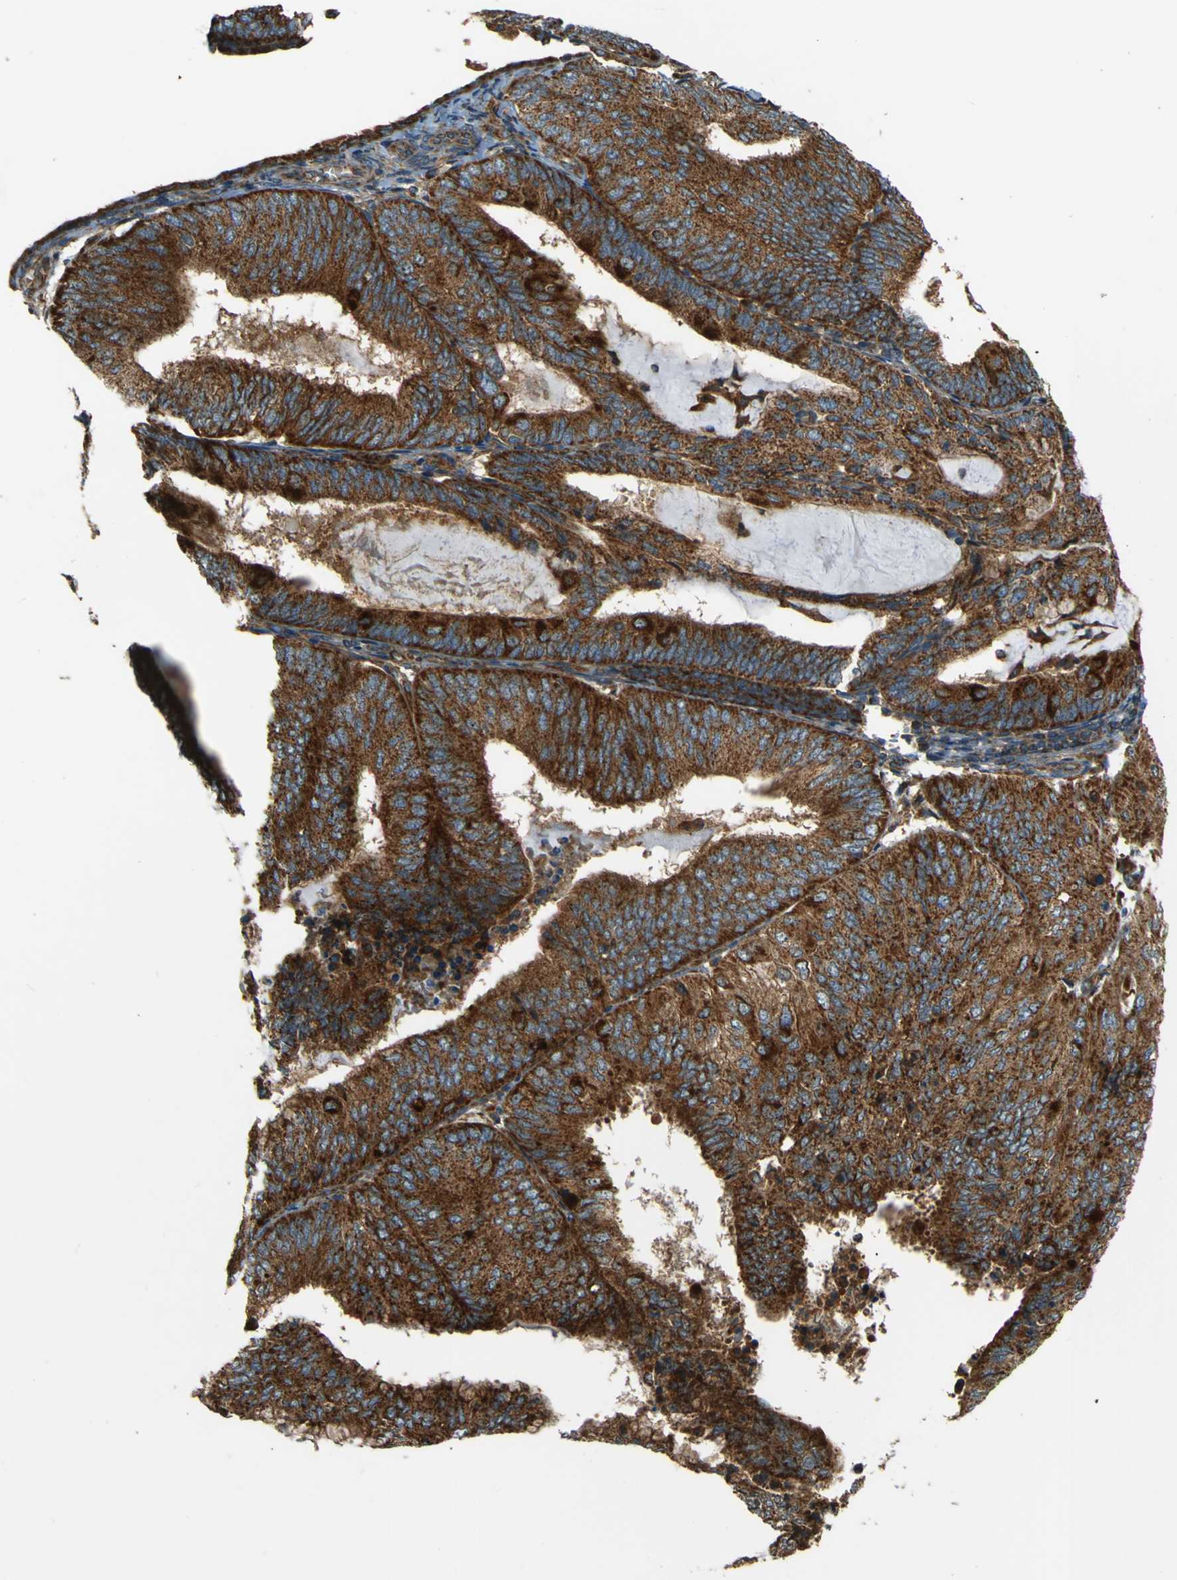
{"staining": {"intensity": "strong", "quantity": ">75%", "location": "cytoplasmic/membranous"}, "tissue": "endometrial cancer", "cell_type": "Tumor cells", "image_type": "cancer", "snomed": [{"axis": "morphology", "description": "Adenocarcinoma, NOS"}, {"axis": "topography", "description": "Endometrium"}], "caption": "Immunohistochemical staining of human endometrial cancer exhibits strong cytoplasmic/membranous protein expression in approximately >75% of tumor cells.", "gene": "DNAJC5", "patient": {"sex": "female", "age": 81}}